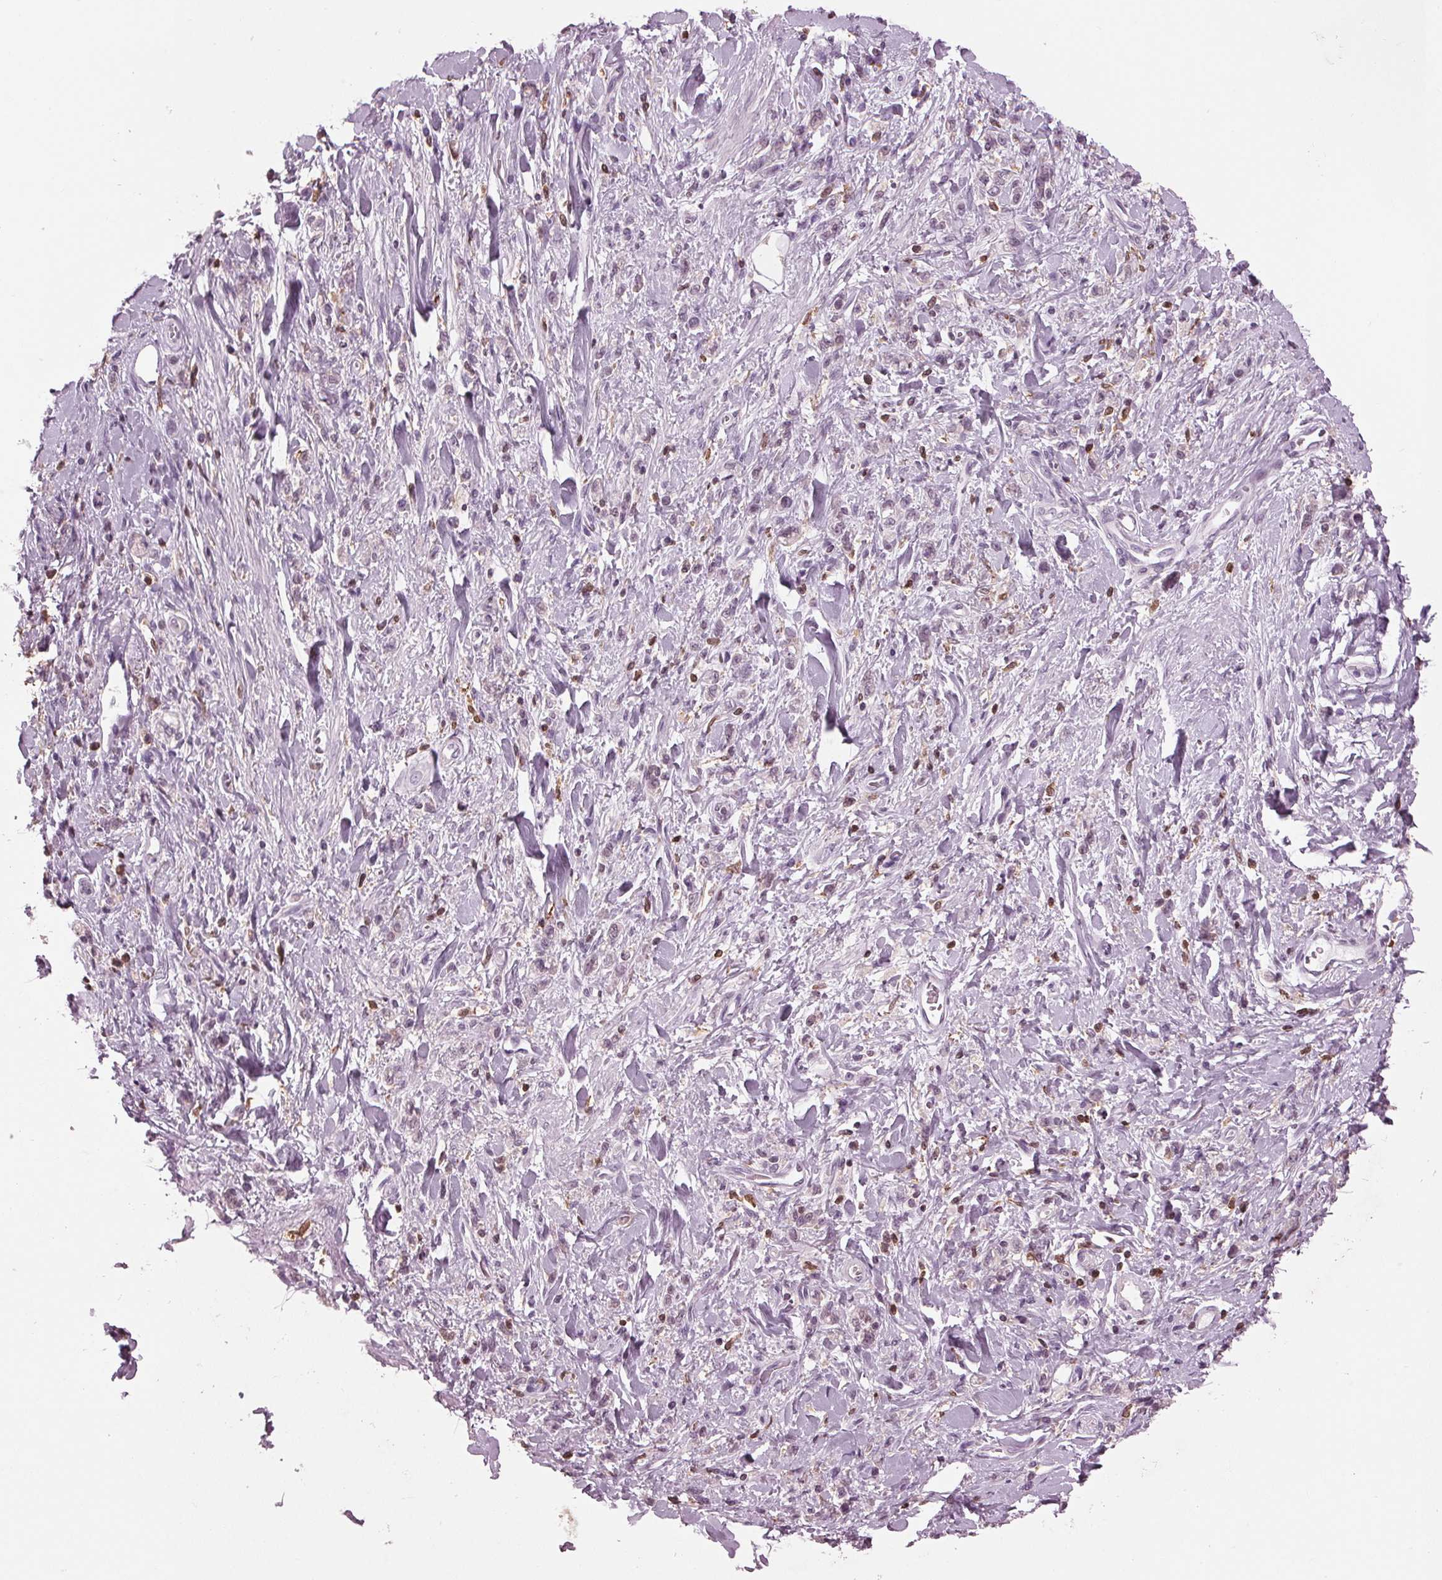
{"staining": {"intensity": "negative", "quantity": "none", "location": "none"}, "tissue": "stomach cancer", "cell_type": "Tumor cells", "image_type": "cancer", "snomed": [{"axis": "morphology", "description": "Adenocarcinoma, NOS"}, {"axis": "topography", "description": "Stomach"}], "caption": "The immunohistochemistry histopathology image has no significant positivity in tumor cells of stomach cancer tissue.", "gene": "BTLA", "patient": {"sex": "male", "age": 77}}